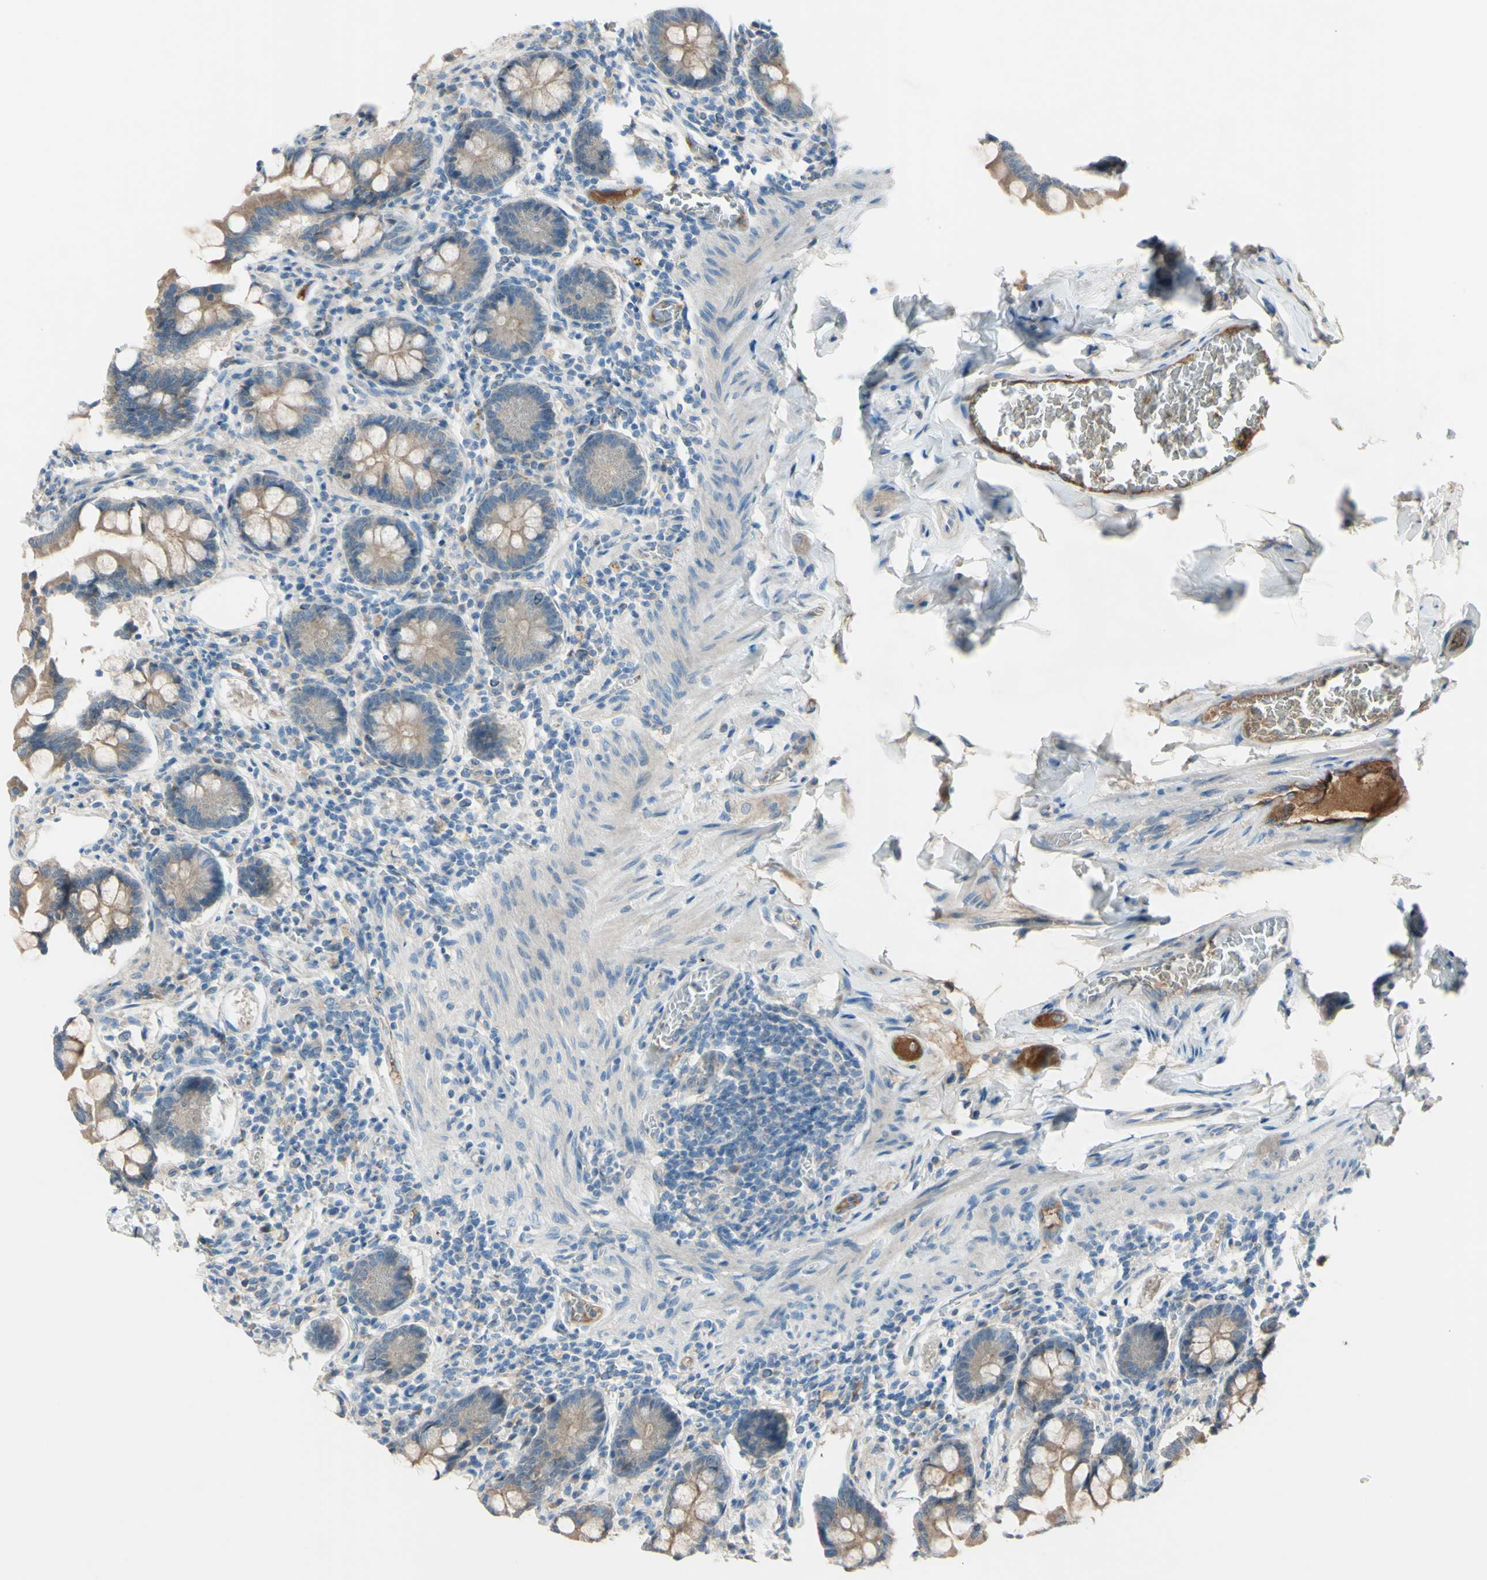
{"staining": {"intensity": "weak", "quantity": "25%-75%", "location": "cytoplasmic/membranous"}, "tissue": "small intestine", "cell_type": "Glandular cells", "image_type": "normal", "snomed": [{"axis": "morphology", "description": "Normal tissue, NOS"}, {"axis": "topography", "description": "Small intestine"}], "caption": "Small intestine stained with immunohistochemistry (IHC) shows weak cytoplasmic/membranous staining in about 25%-75% of glandular cells. (brown staining indicates protein expression, while blue staining denotes nuclei).", "gene": "ATRN", "patient": {"sex": "male", "age": 41}}